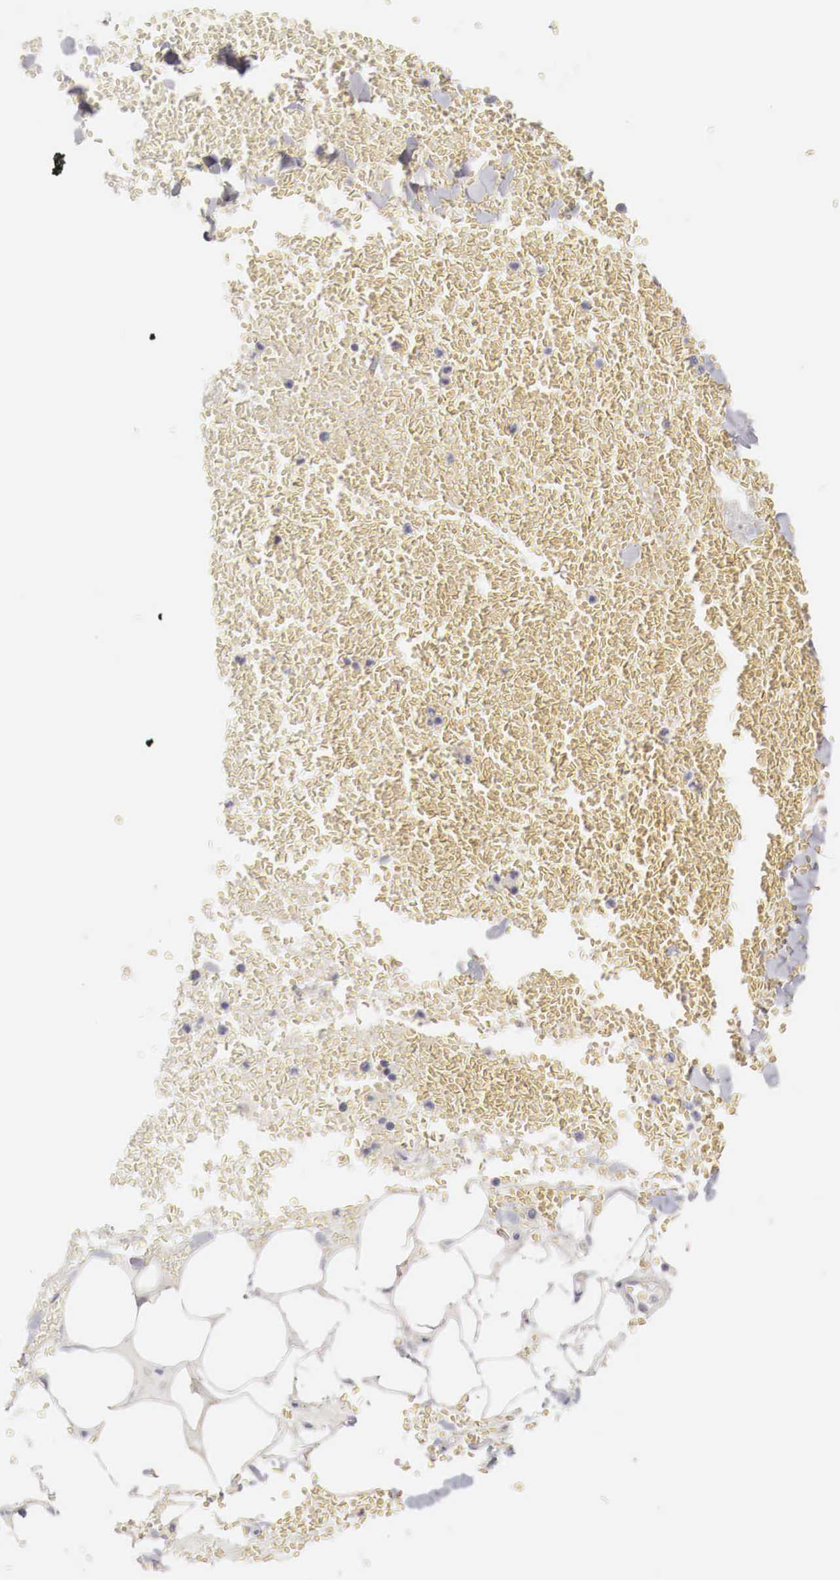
{"staining": {"intensity": "negative", "quantity": "none", "location": "none"}, "tissue": "adipose tissue", "cell_type": "Adipocytes", "image_type": "normal", "snomed": [{"axis": "morphology", "description": "Normal tissue, NOS"}, {"axis": "morphology", "description": "Inflammation, NOS"}, {"axis": "topography", "description": "Lymph node"}, {"axis": "topography", "description": "Peripheral nerve tissue"}], "caption": "The micrograph displays no significant expression in adipocytes of adipose tissue. (DAB (3,3'-diaminobenzidine) IHC visualized using brightfield microscopy, high magnification).", "gene": "NSDHL", "patient": {"sex": "male", "age": 52}}